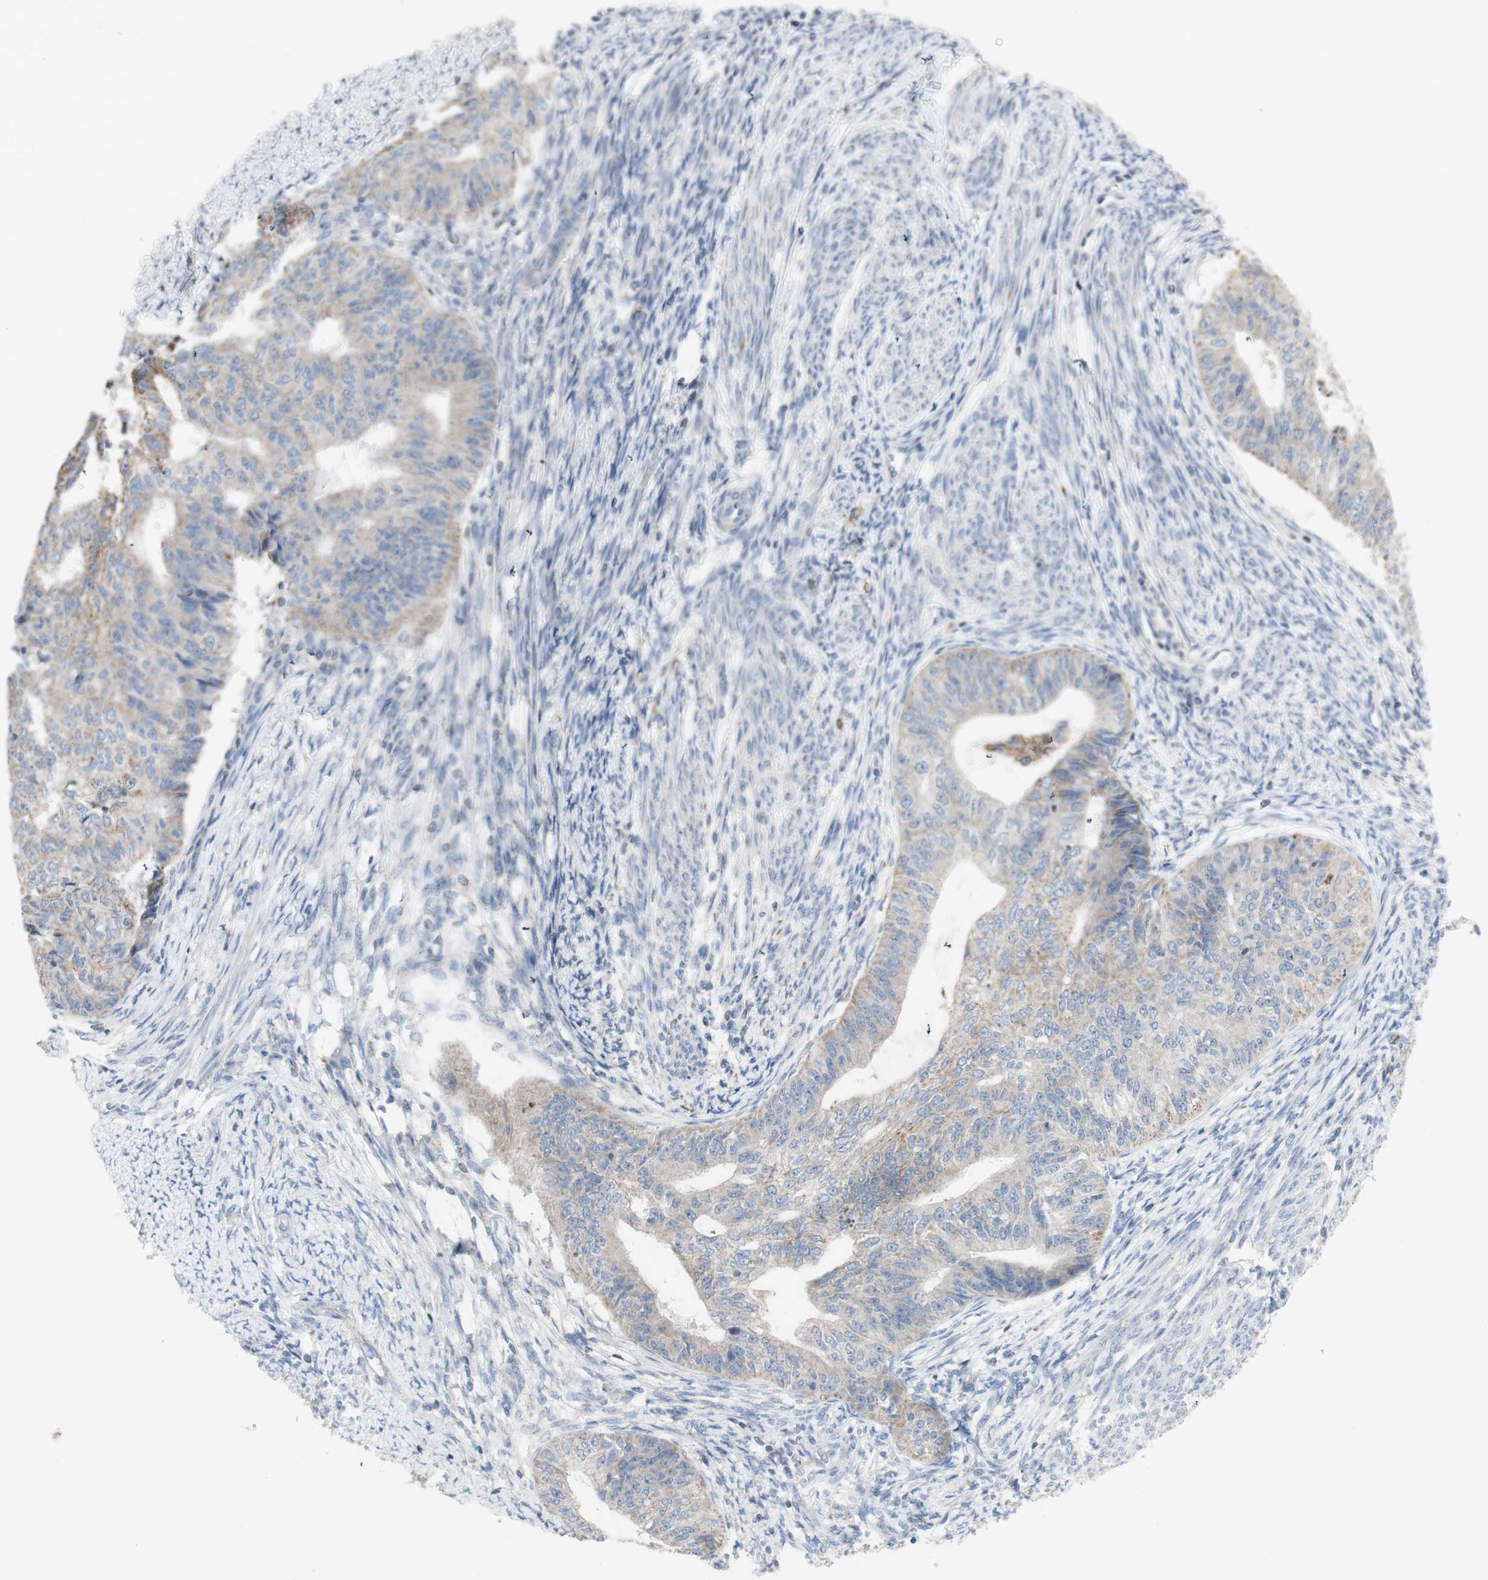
{"staining": {"intensity": "weak", "quantity": "25%-75%", "location": "cytoplasmic/membranous"}, "tissue": "endometrial cancer", "cell_type": "Tumor cells", "image_type": "cancer", "snomed": [{"axis": "morphology", "description": "Adenocarcinoma, NOS"}, {"axis": "topography", "description": "Endometrium"}], "caption": "Immunohistochemical staining of human endometrial cancer (adenocarcinoma) displays weak cytoplasmic/membranous protein expression in approximately 25%-75% of tumor cells.", "gene": "CNTNAP1", "patient": {"sex": "female", "age": 32}}